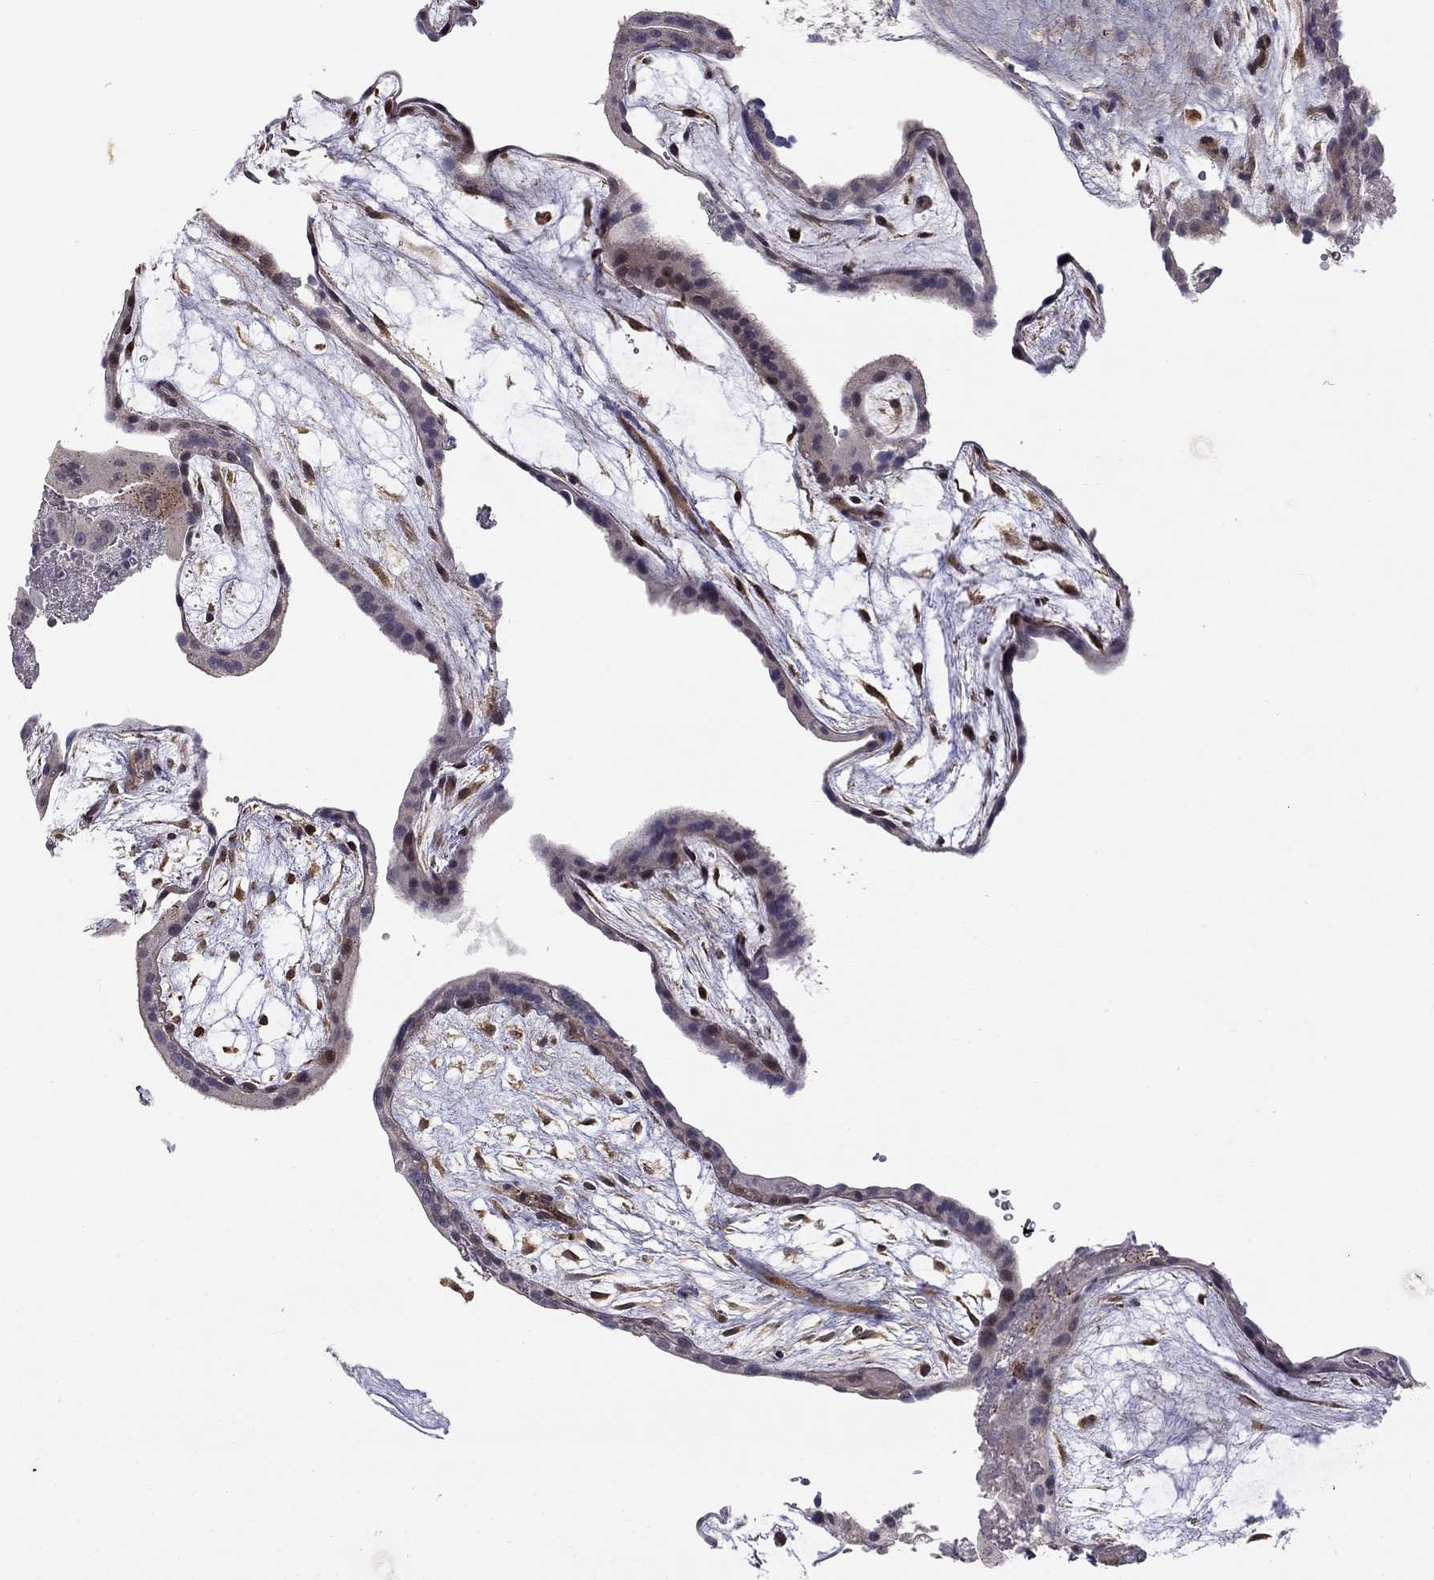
{"staining": {"intensity": "negative", "quantity": "none", "location": "none"}, "tissue": "placenta", "cell_type": "Decidual cells", "image_type": "normal", "snomed": [{"axis": "morphology", "description": "Normal tissue, NOS"}, {"axis": "topography", "description": "Placenta"}], "caption": "Unremarkable placenta was stained to show a protein in brown. There is no significant positivity in decidual cells. (Stains: DAB (3,3'-diaminobenzidine) immunohistochemistry with hematoxylin counter stain, Microscopy: brightfield microscopy at high magnification).", "gene": "STXBP6", "patient": {"sex": "female", "age": 19}}